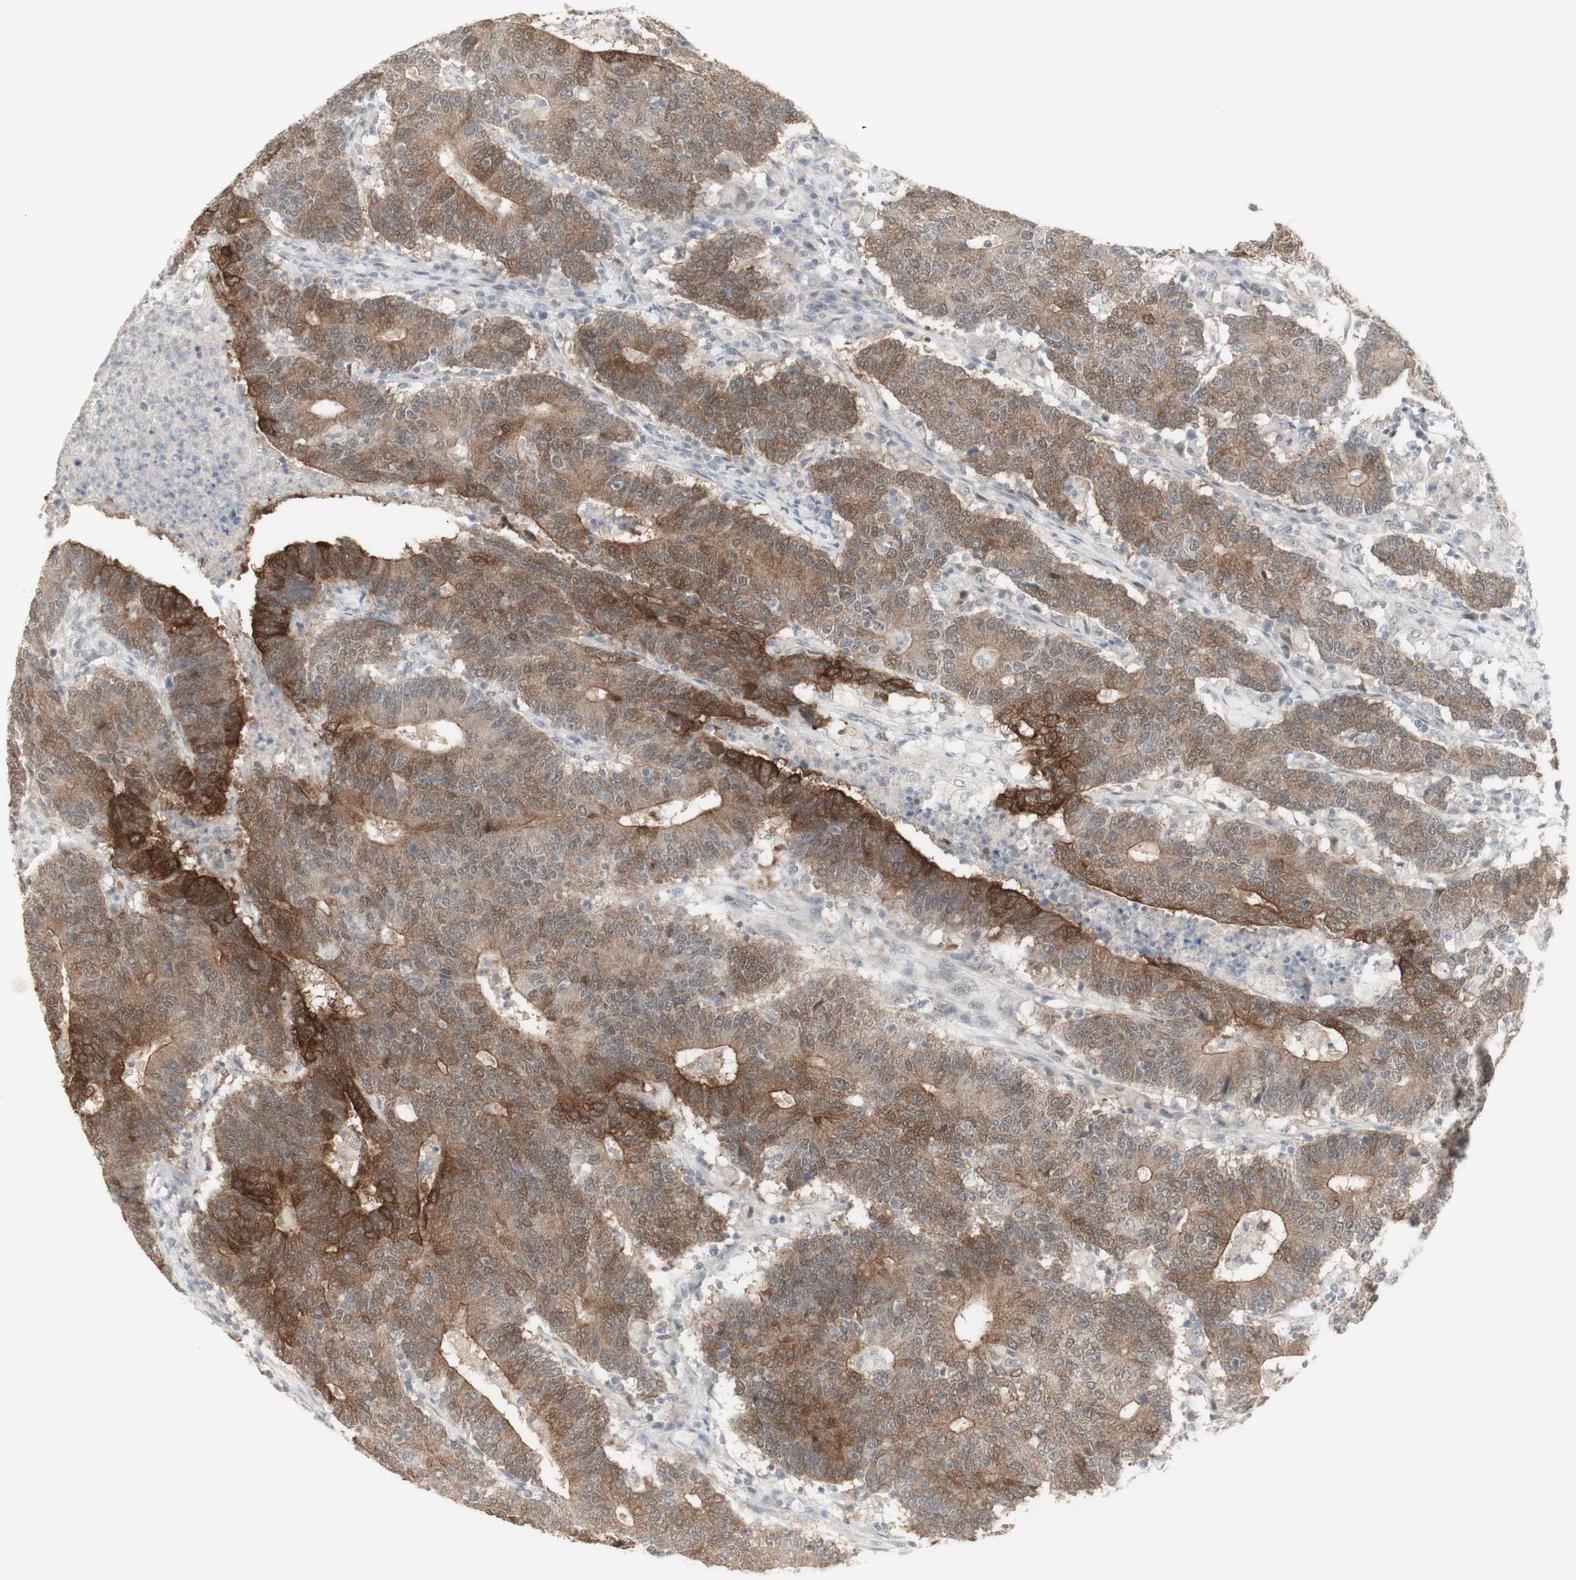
{"staining": {"intensity": "moderate", "quantity": ">75%", "location": "cytoplasmic/membranous"}, "tissue": "colorectal cancer", "cell_type": "Tumor cells", "image_type": "cancer", "snomed": [{"axis": "morphology", "description": "Normal tissue, NOS"}, {"axis": "morphology", "description": "Adenocarcinoma, NOS"}, {"axis": "topography", "description": "Colon"}], "caption": "A brown stain shows moderate cytoplasmic/membranous positivity of a protein in human colorectal cancer tumor cells.", "gene": "C1orf116", "patient": {"sex": "female", "age": 75}}